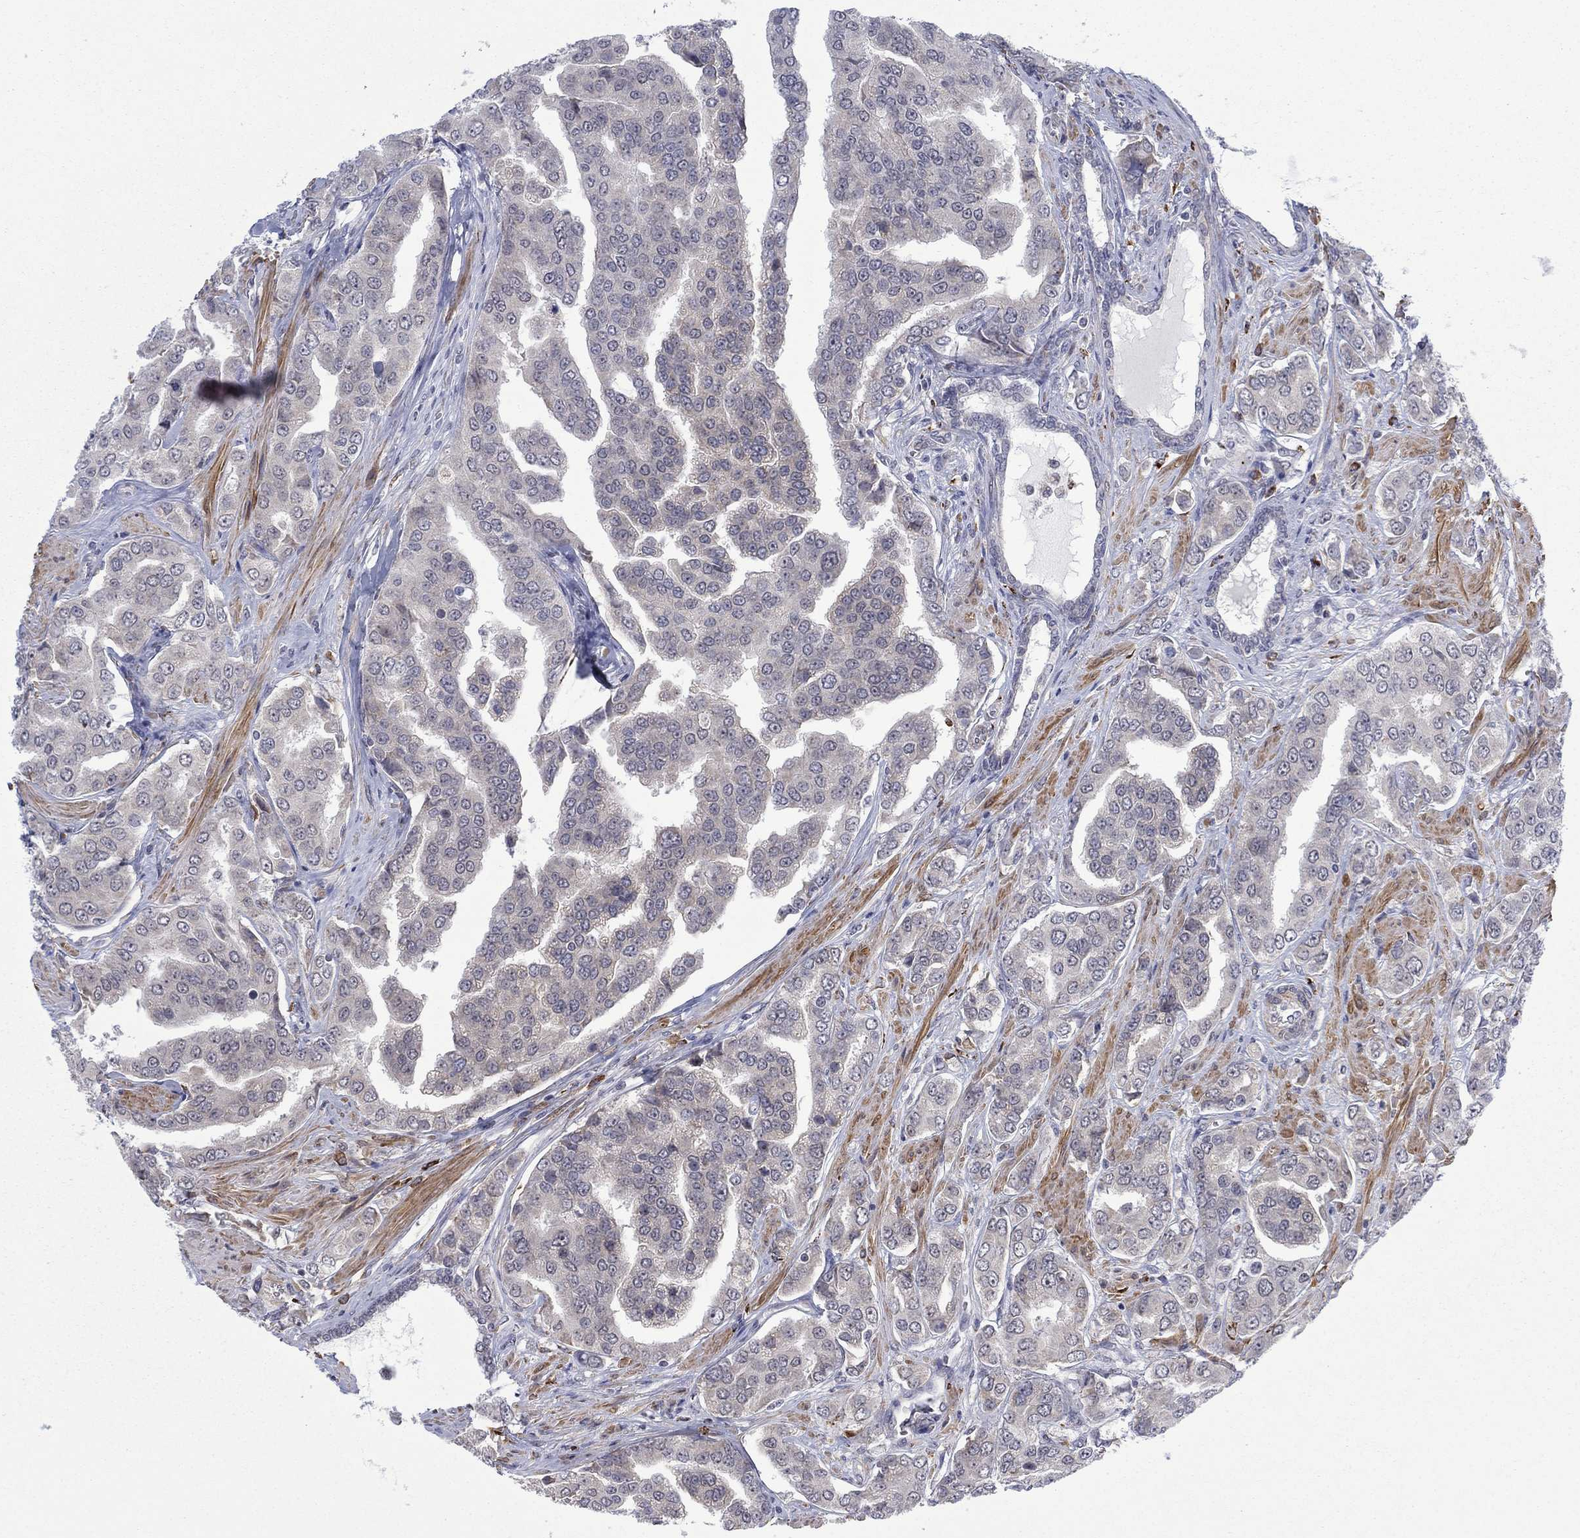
{"staining": {"intensity": "negative", "quantity": "none", "location": "none"}, "tissue": "prostate cancer", "cell_type": "Tumor cells", "image_type": "cancer", "snomed": [{"axis": "morphology", "description": "Adenocarcinoma, NOS"}, {"axis": "topography", "description": "Prostate and seminal vesicle, NOS"}, {"axis": "topography", "description": "Prostate"}], "caption": "Immunohistochemistry of prostate cancer demonstrates no positivity in tumor cells. (Immunohistochemistry (ihc), brightfield microscopy, high magnification).", "gene": "MTRFR", "patient": {"sex": "male", "age": 69}}